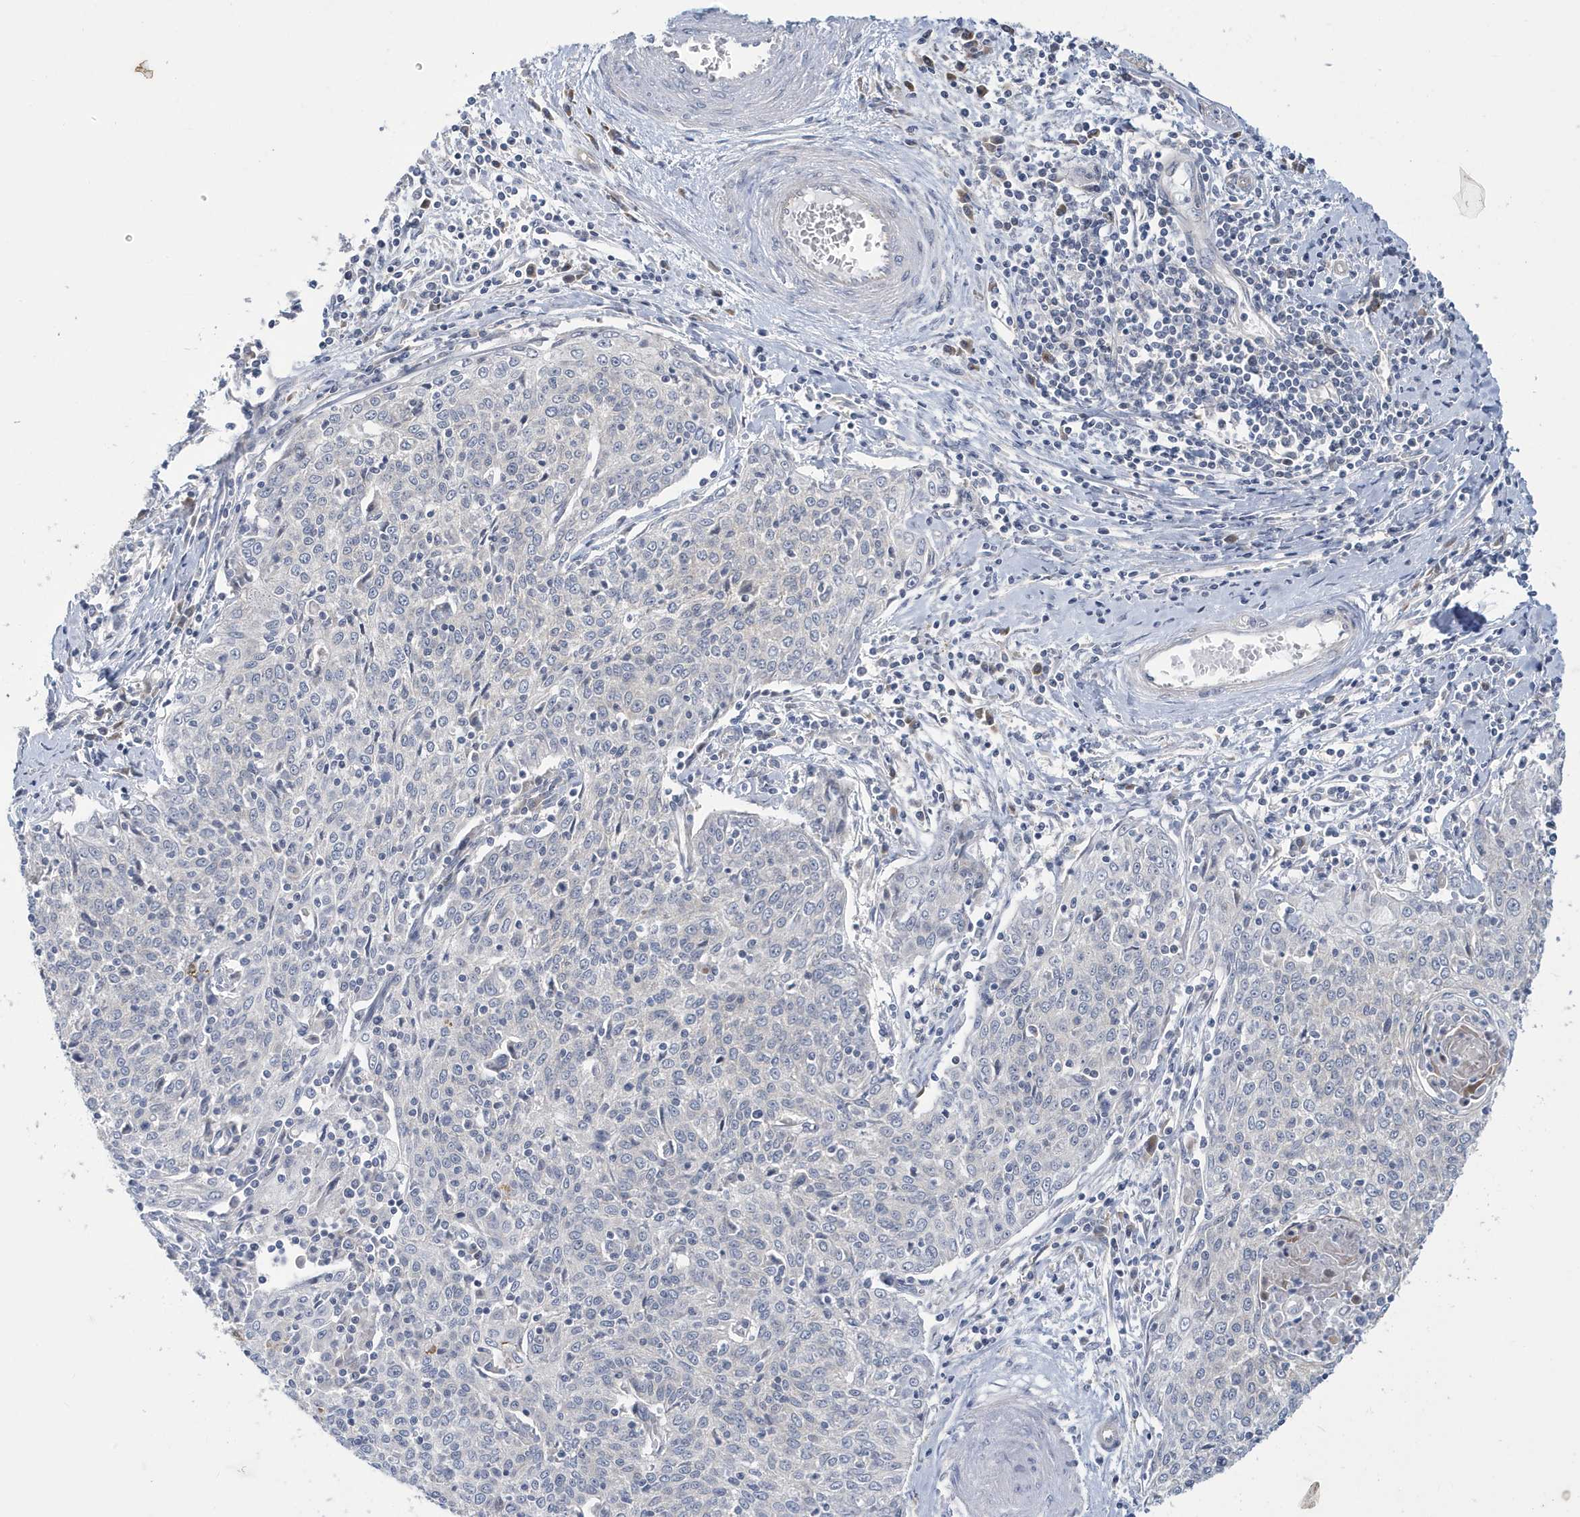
{"staining": {"intensity": "negative", "quantity": "none", "location": "none"}, "tissue": "cervical cancer", "cell_type": "Tumor cells", "image_type": "cancer", "snomed": [{"axis": "morphology", "description": "Squamous cell carcinoma, NOS"}, {"axis": "topography", "description": "Cervix"}], "caption": "A high-resolution image shows immunohistochemistry (IHC) staining of cervical cancer, which reveals no significant positivity in tumor cells.", "gene": "ZNF654", "patient": {"sex": "female", "age": 48}}